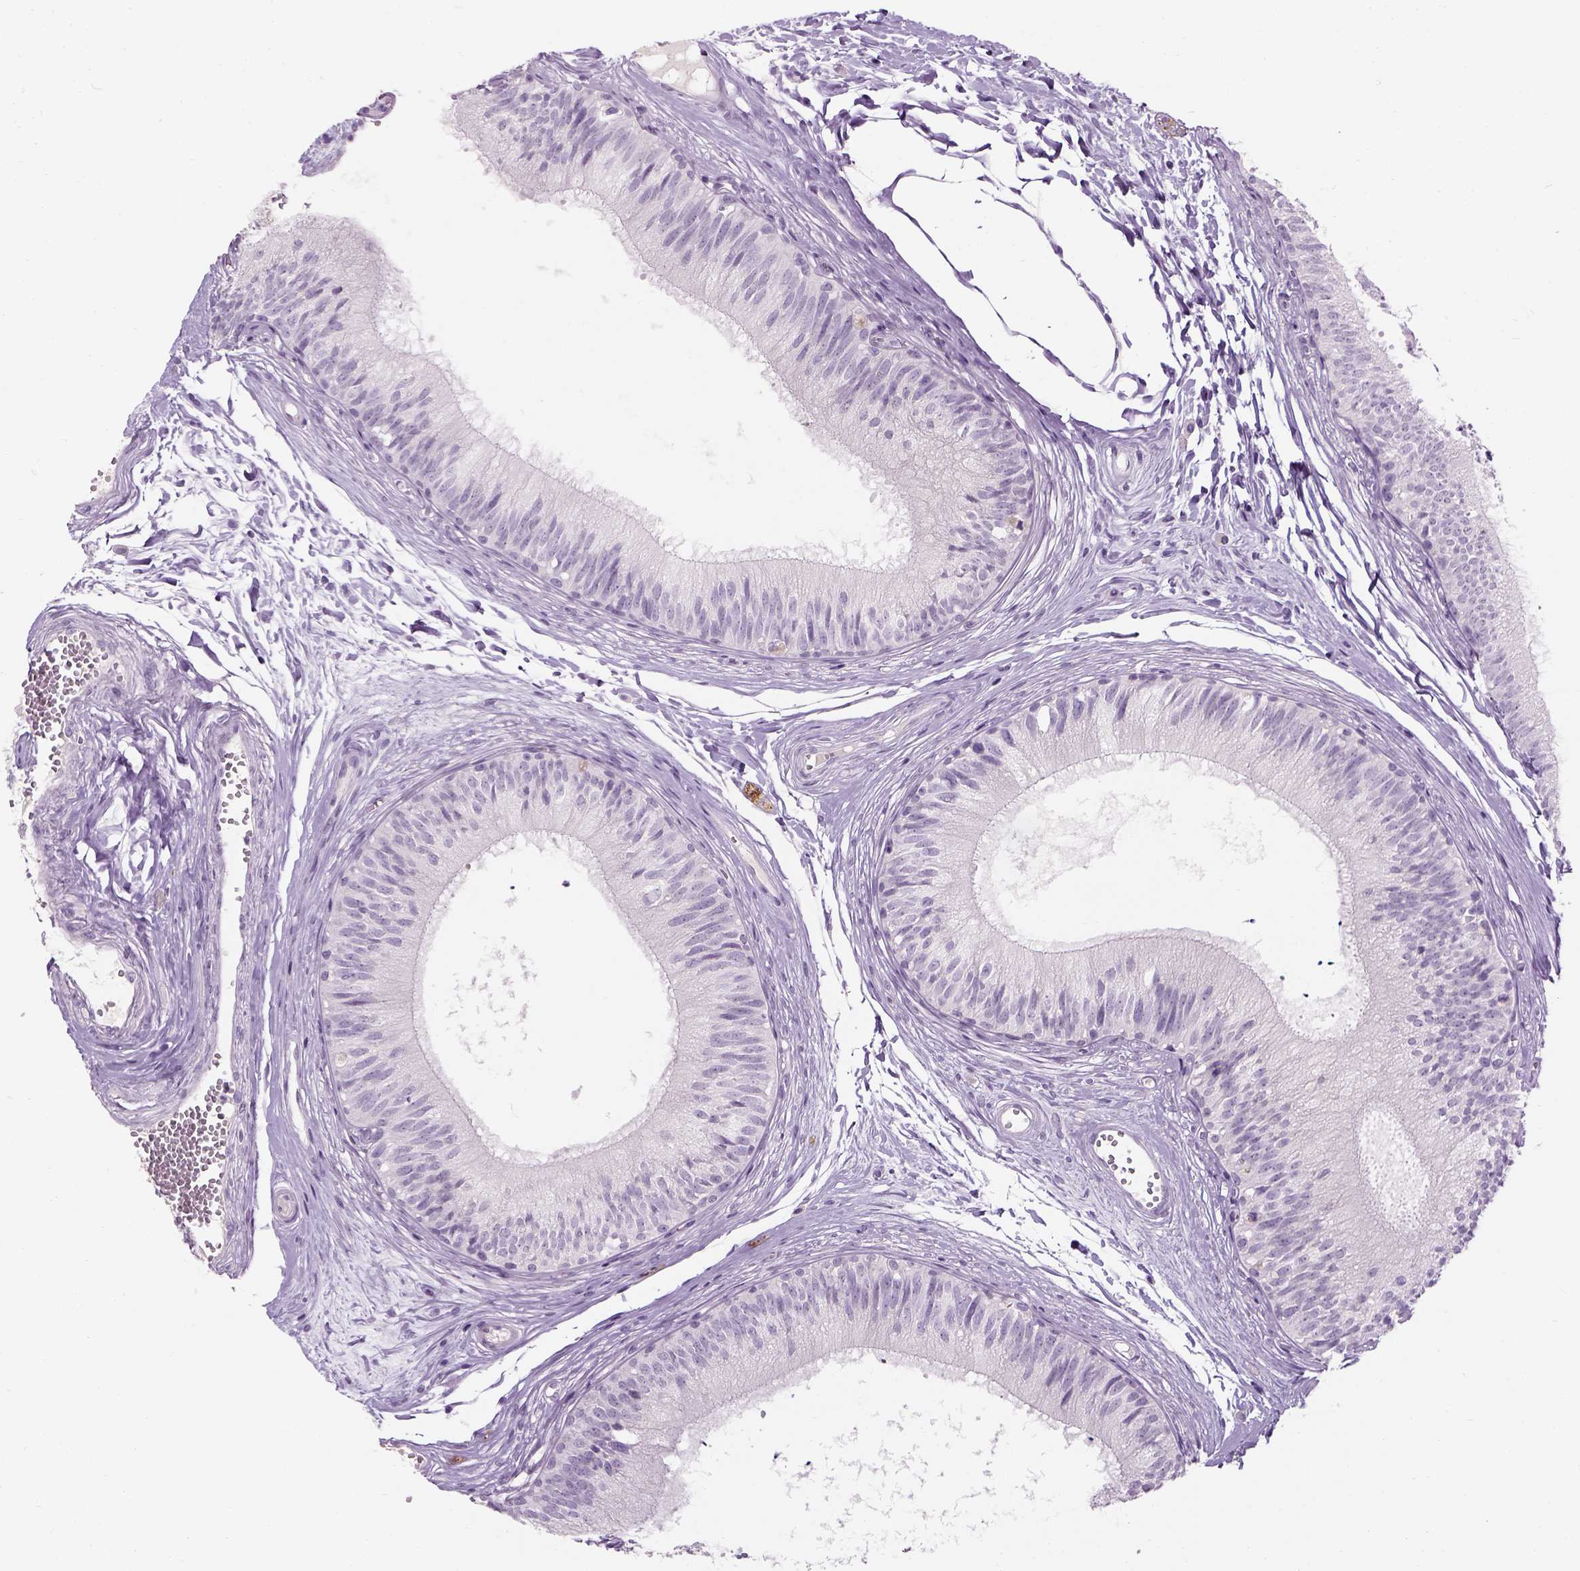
{"staining": {"intensity": "negative", "quantity": "none", "location": "none"}, "tissue": "epididymis", "cell_type": "Glandular cells", "image_type": "normal", "snomed": [{"axis": "morphology", "description": "Normal tissue, NOS"}, {"axis": "topography", "description": "Epididymis"}], "caption": "IHC histopathology image of unremarkable human epididymis stained for a protein (brown), which displays no staining in glandular cells.", "gene": "TH", "patient": {"sex": "male", "age": 29}}